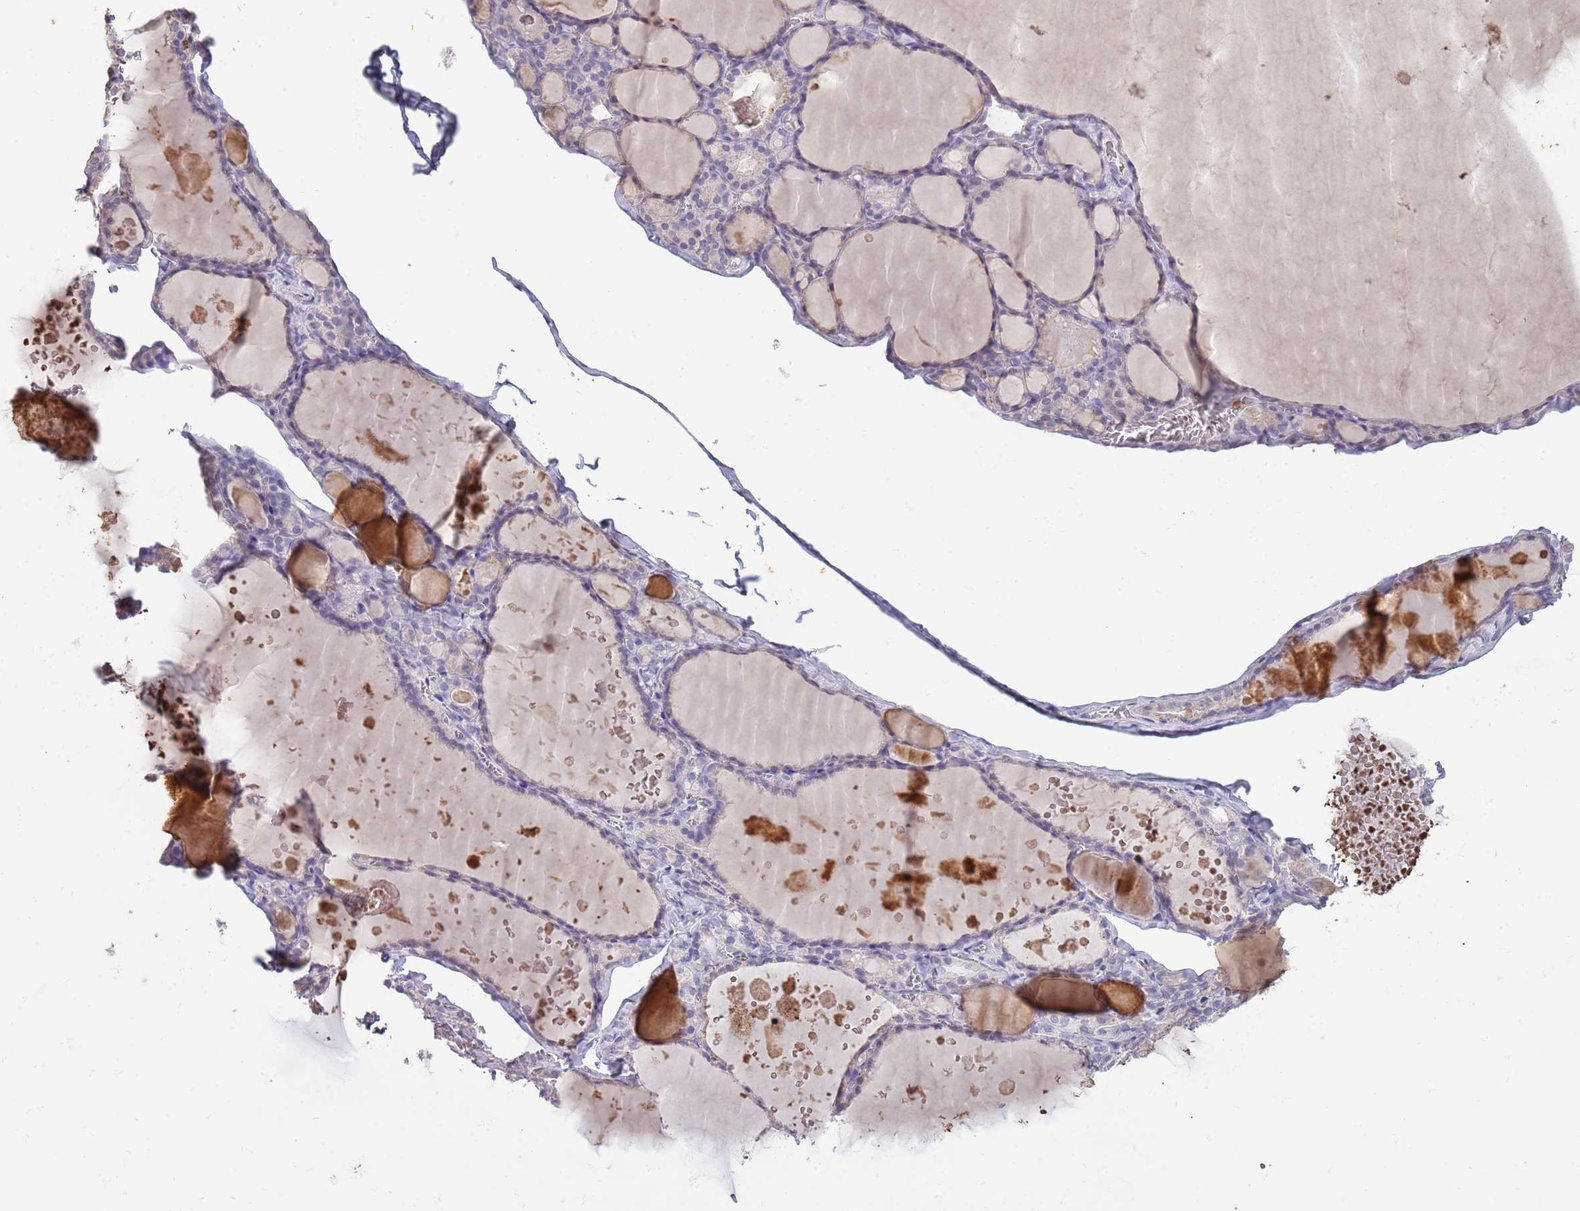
{"staining": {"intensity": "negative", "quantity": "none", "location": "none"}, "tissue": "thyroid gland", "cell_type": "Glandular cells", "image_type": "normal", "snomed": [{"axis": "morphology", "description": "Normal tissue, NOS"}, {"axis": "topography", "description": "Thyroid gland"}], "caption": "This is a photomicrograph of immunohistochemistry staining of normal thyroid gland, which shows no positivity in glandular cells. (DAB (3,3'-diaminobenzidine) immunohistochemistry, high magnification).", "gene": "P2RY13", "patient": {"sex": "male", "age": 56}}